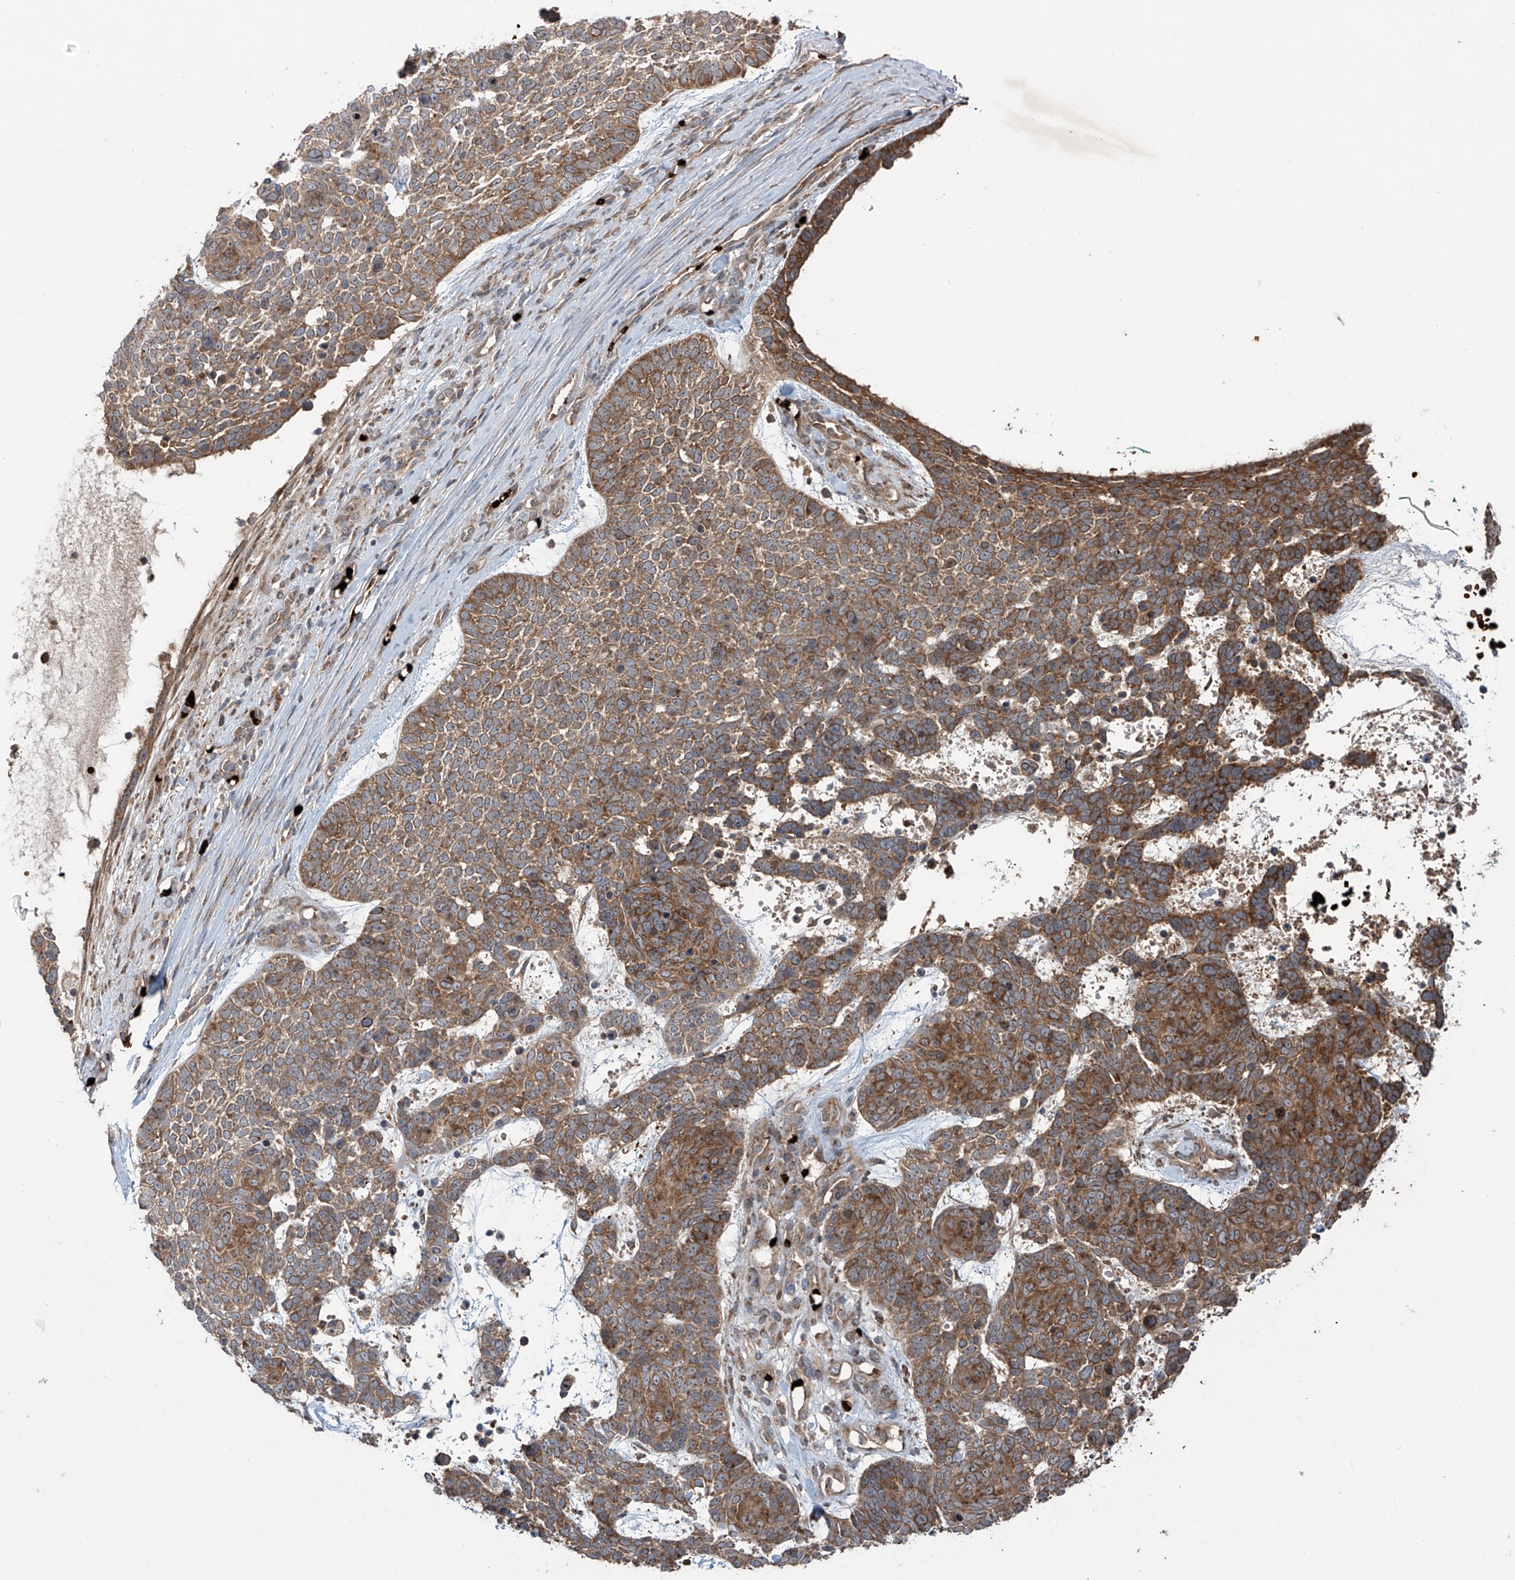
{"staining": {"intensity": "moderate", "quantity": ">75%", "location": "cytoplasmic/membranous"}, "tissue": "skin cancer", "cell_type": "Tumor cells", "image_type": "cancer", "snomed": [{"axis": "morphology", "description": "Basal cell carcinoma"}, {"axis": "topography", "description": "Skin"}], "caption": "This is an image of IHC staining of skin cancer, which shows moderate positivity in the cytoplasmic/membranous of tumor cells.", "gene": "ZDHHC9", "patient": {"sex": "female", "age": 81}}